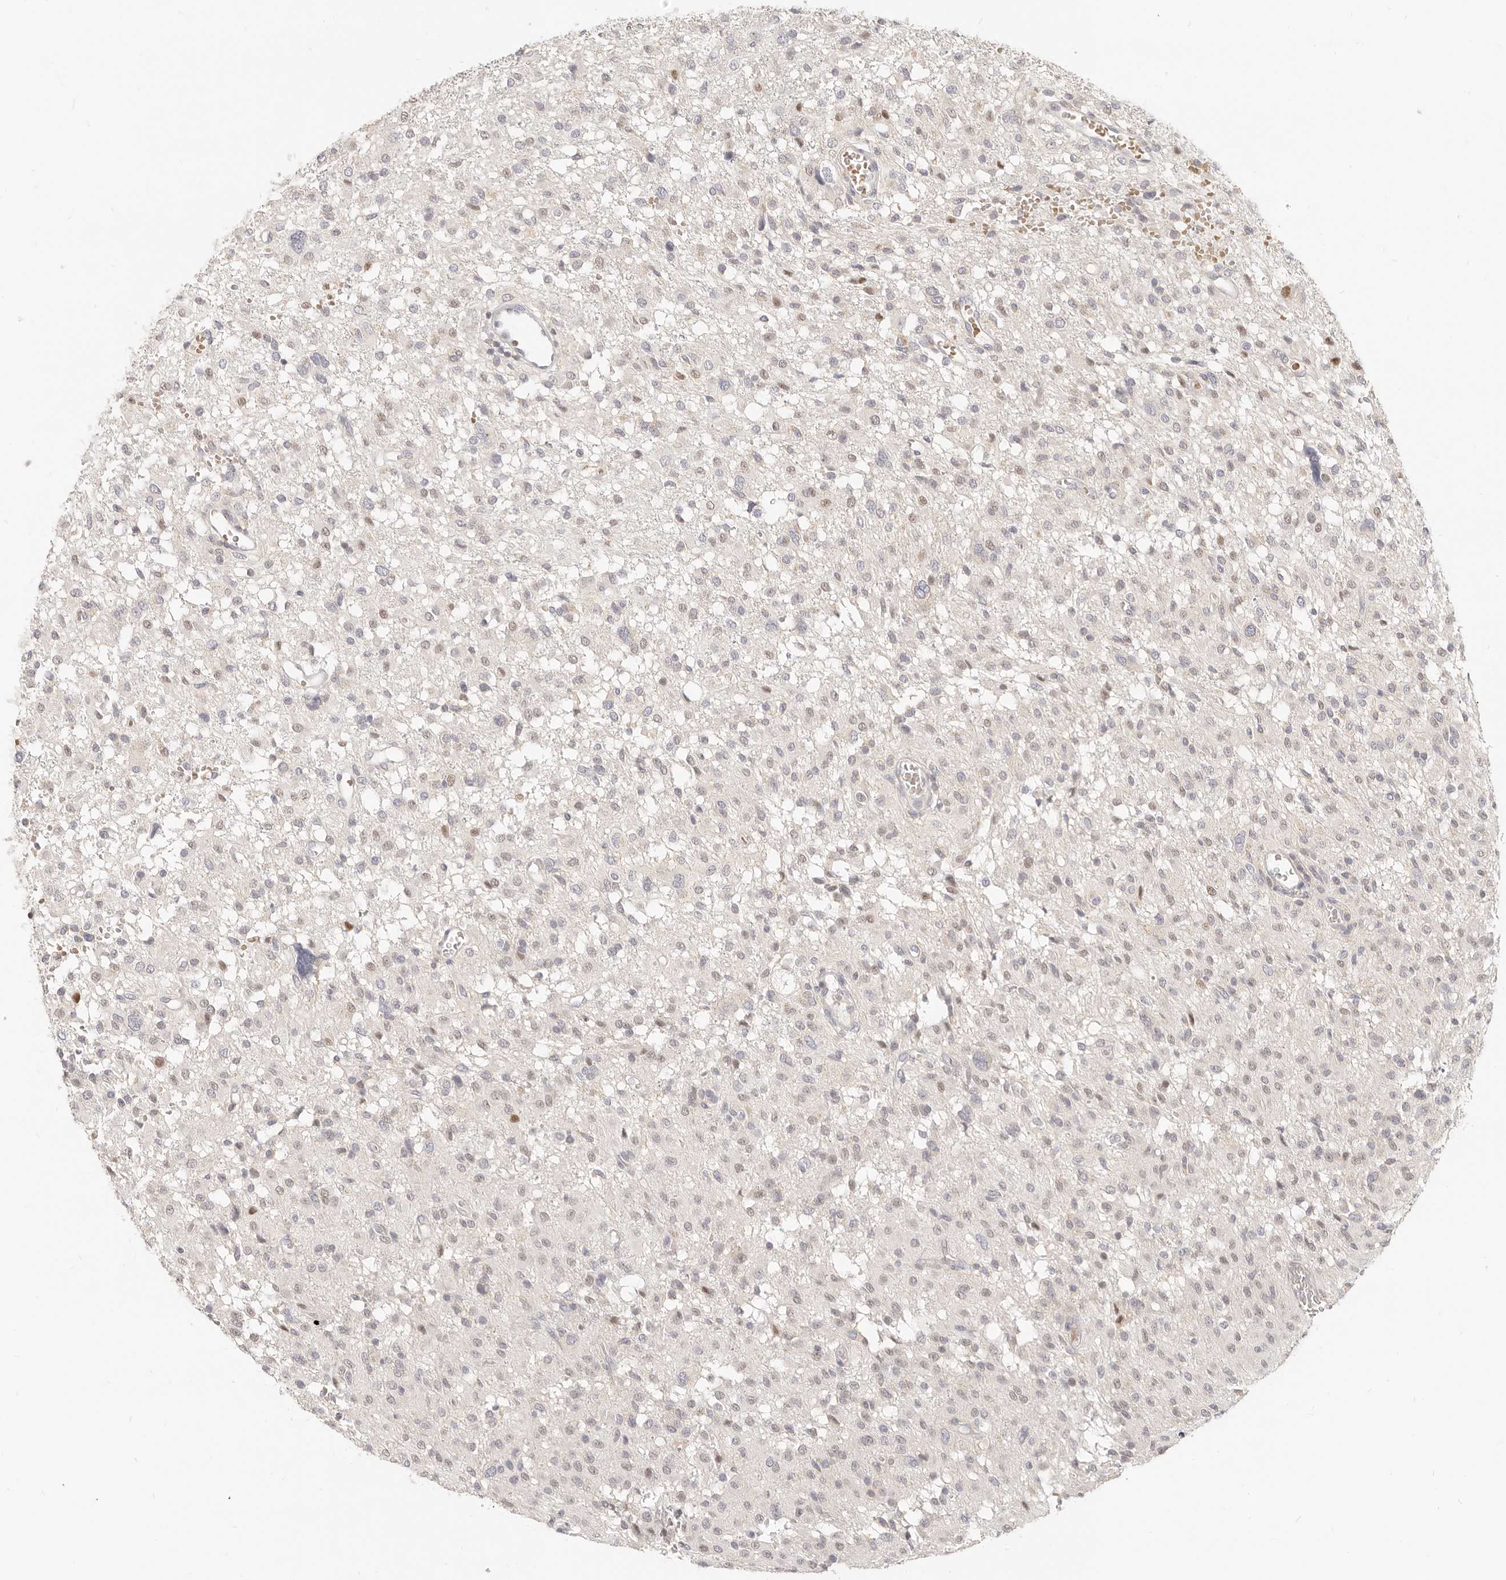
{"staining": {"intensity": "negative", "quantity": "none", "location": "none"}, "tissue": "glioma", "cell_type": "Tumor cells", "image_type": "cancer", "snomed": [{"axis": "morphology", "description": "Glioma, malignant, High grade"}, {"axis": "topography", "description": "Brain"}], "caption": "Immunohistochemical staining of glioma demonstrates no significant positivity in tumor cells.", "gene": "LTB4R2", "patient": {"sex": "female", "age": 59}}